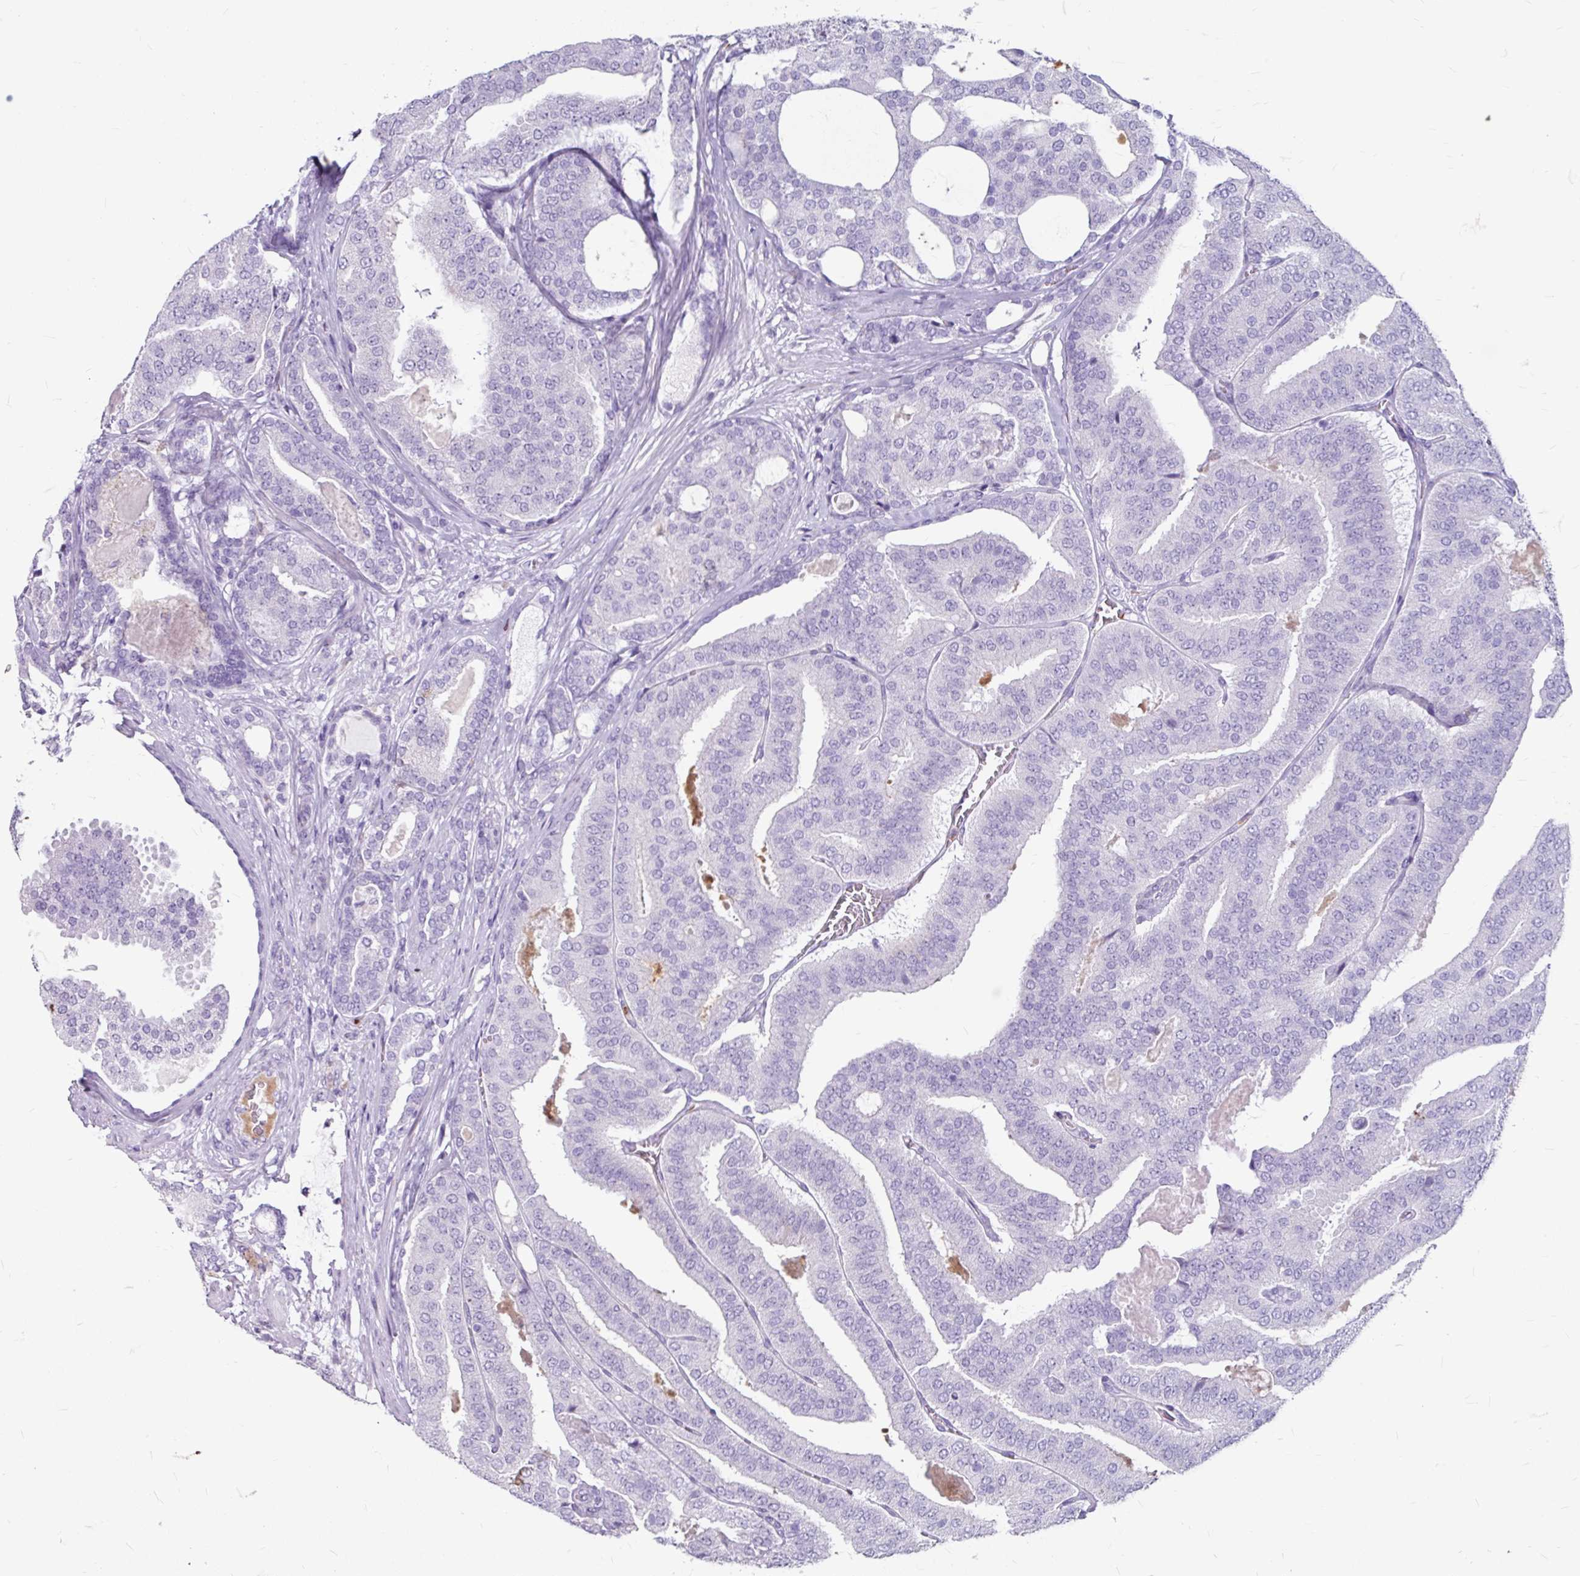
{"staining": {"intensity": "negative", "quantity": "none", "location": "none"}, "tissue": "prostate cancer", "cell_type": "Tumor cells", "image_type": "cancer", "snomed": [{"axis": "morphology", "description": "Adenocarcinoma, High grade"}, {"axis": "topography", "description": "Prostate"}], "caption": "Tumor cells show no significant staining in prostate cancer (high-grade adenocarcinoma).", "gene": "ANKRD1", "patient": {"sex": "male", "age": 65}}